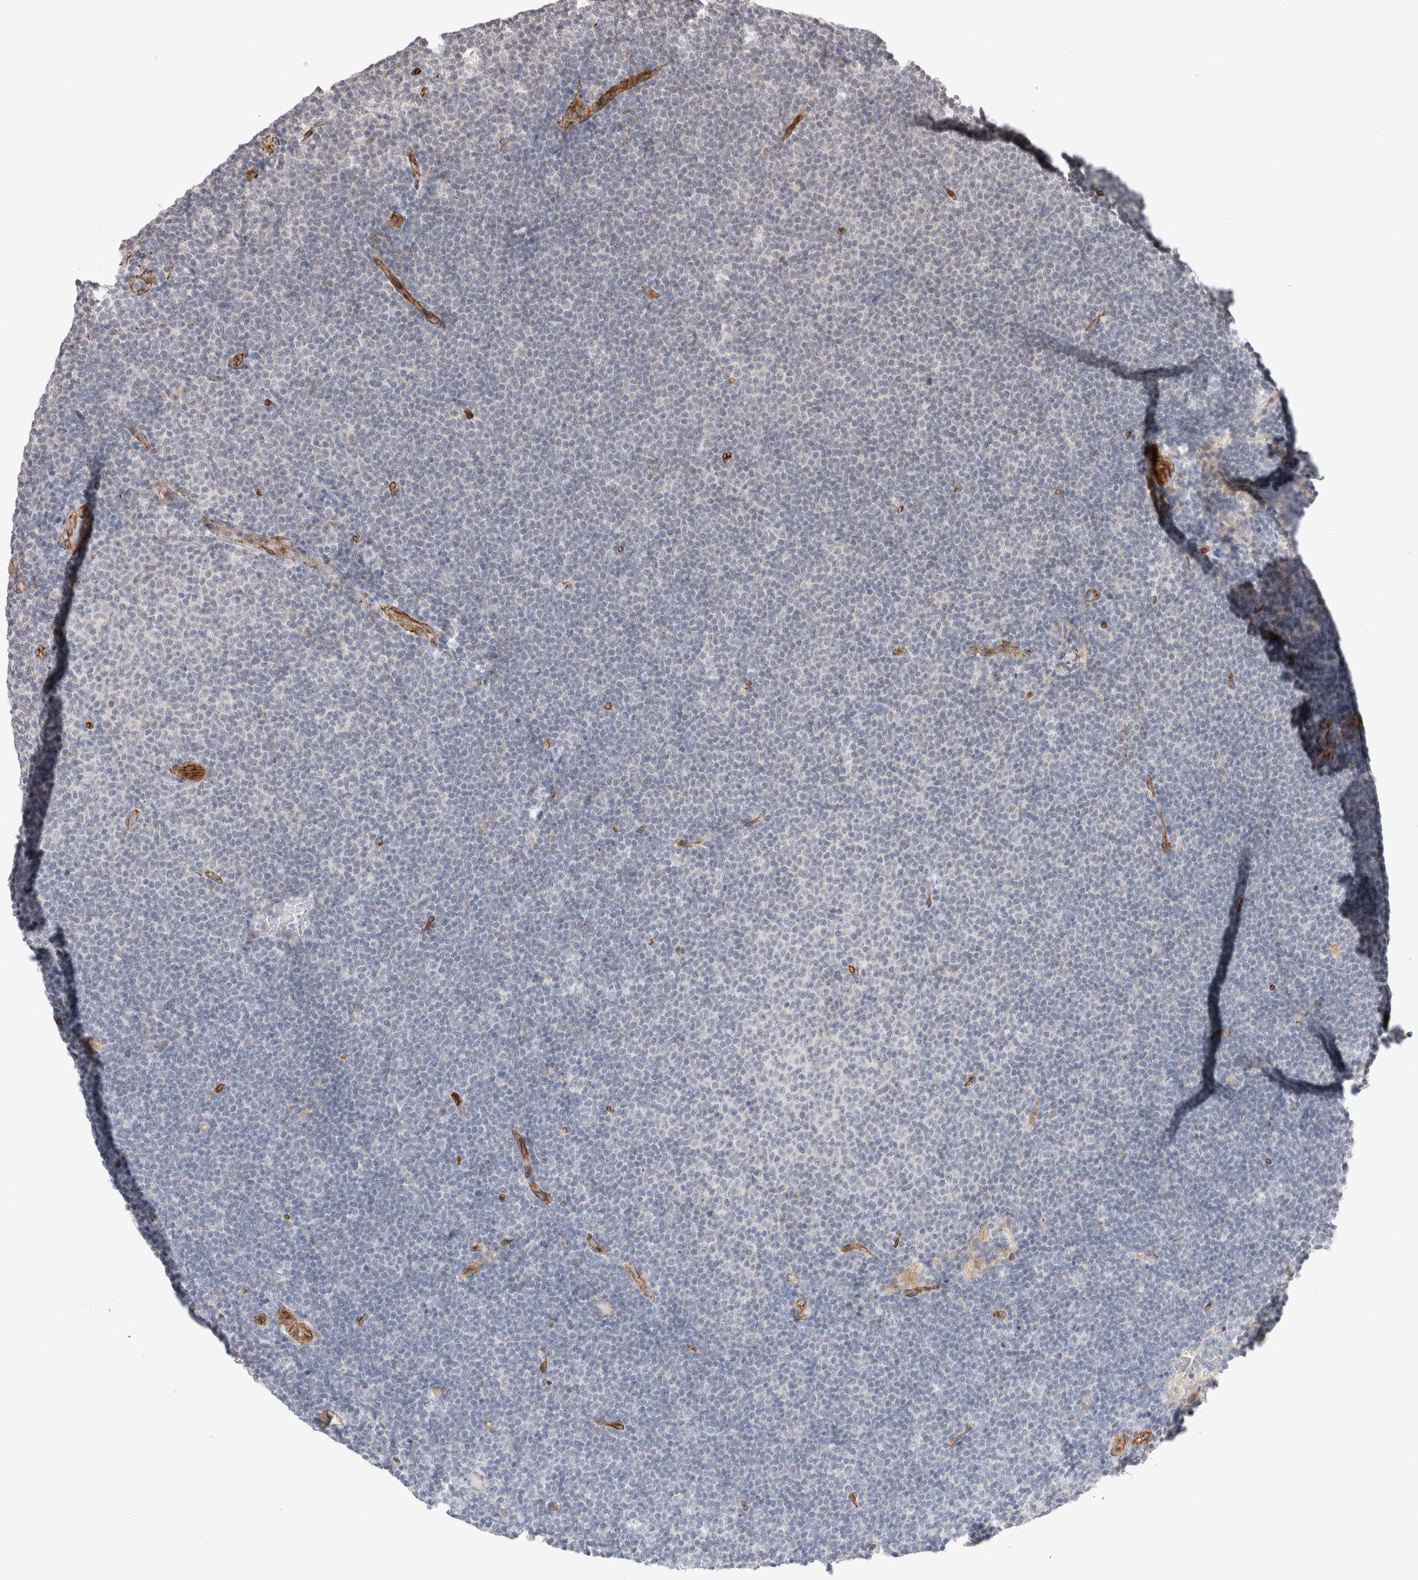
{"staining": {"intensity": "negative", "quantity": "none", "location": "none"}, "tissue": "lymphoma", "cell_type": "Tumor cells", "image_type": "cancer", "snomed": [{"axis": "morphology", "description": "Malignant lymphoma, non-Hodgkin's type, Low grade"}, {"axis": "topography", "description": "Lymph node"}], "caption": "Tumor cells show no significant protein expression in low-grade malignant lymphoma, non-Hodgkin's type.", "gene": "CAAP1", "patient": {"sex": "female", "age": 53}}